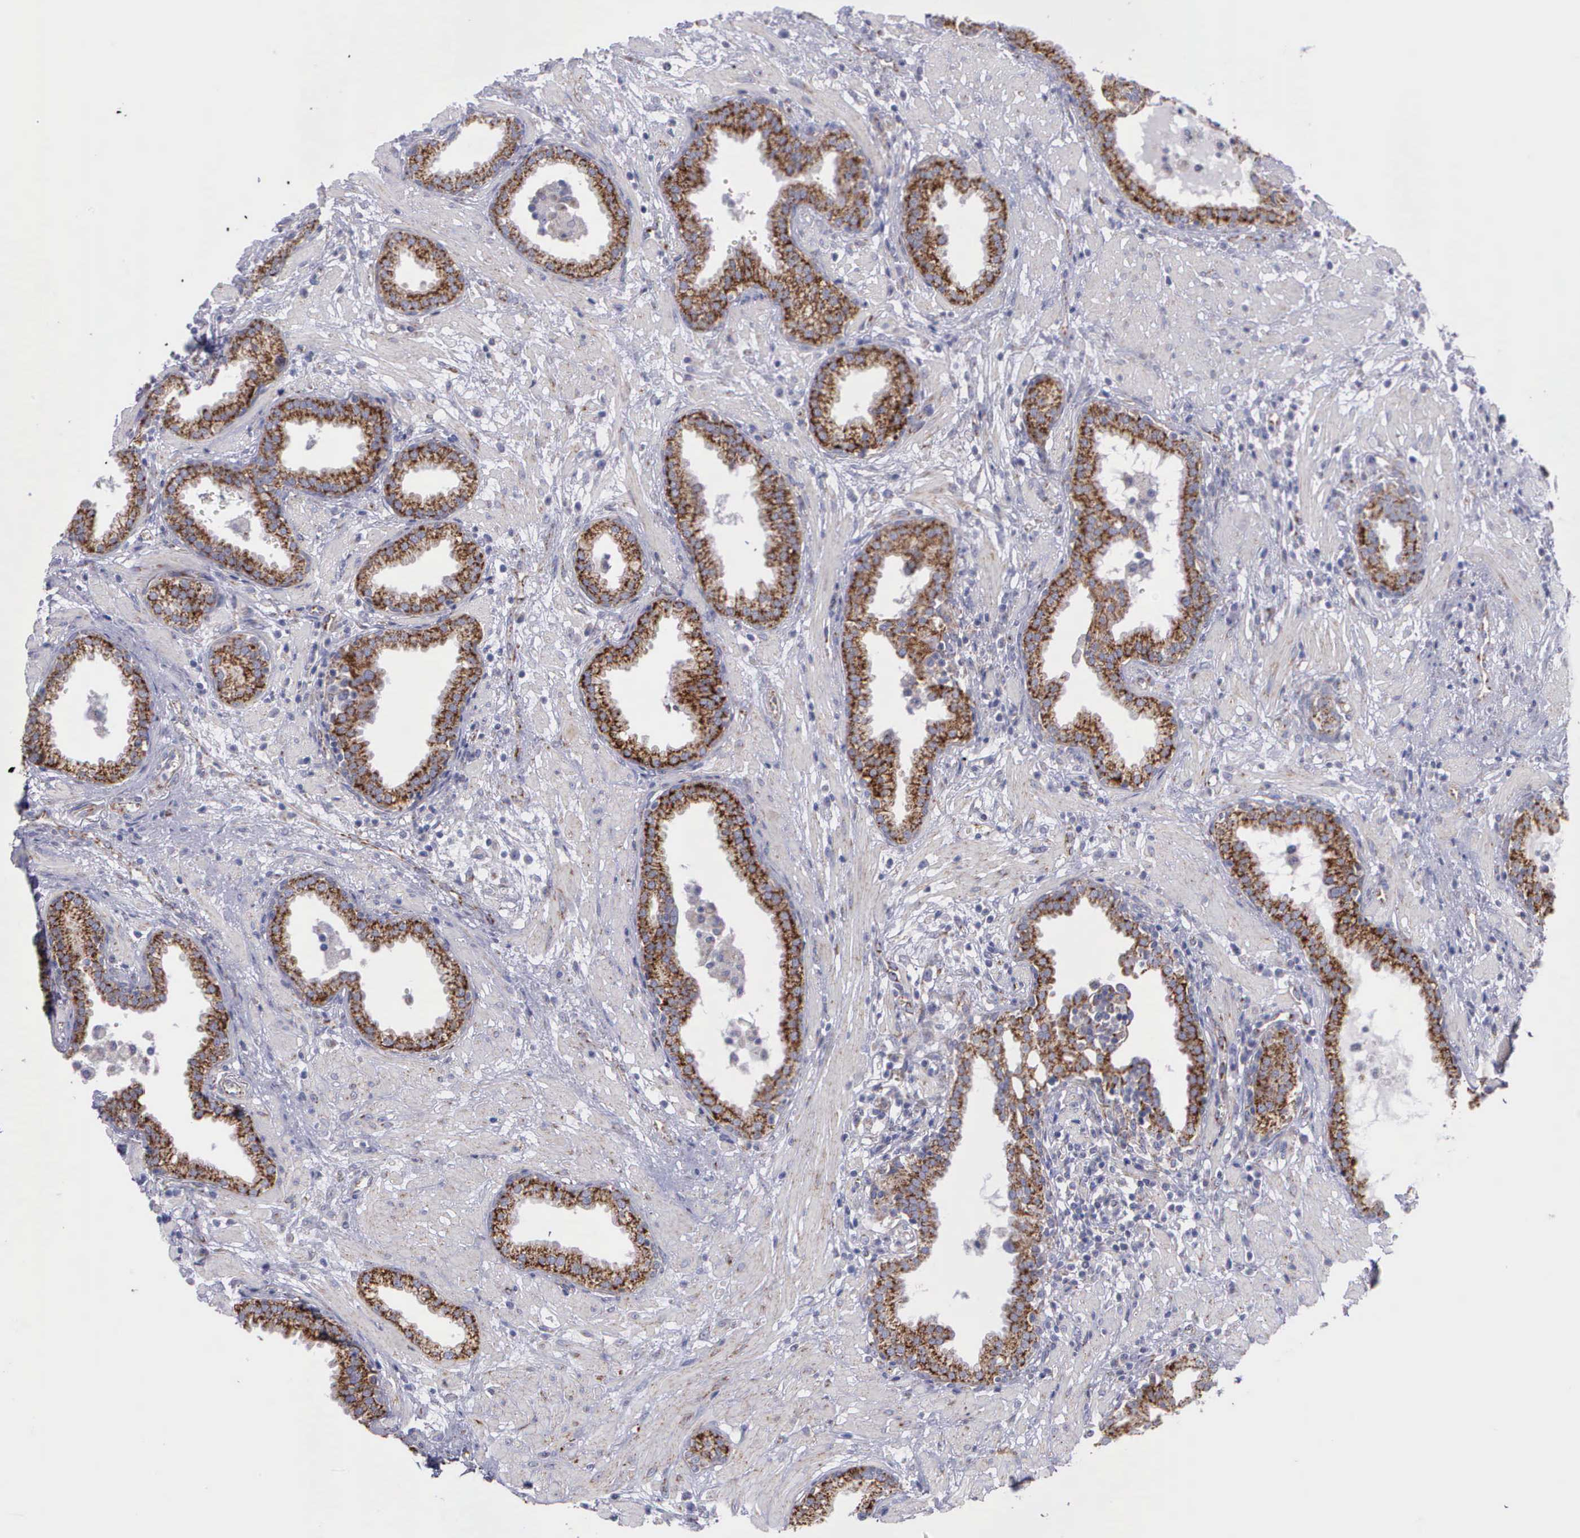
{"staining": {"intensity": "moderate", "quantity": ">75%", "location": "cytoplasmic/membranous"}, "tissue": "prostate", "cell_type": "Glandular cells", "image_type": "normal", "snomed": [{"axis": "morphology", "description": "Normal tissue, NOS"}, {"axis": "topography", "description": "Prostate"}], "caption": "High-magnification brightfield microscopy of normal prostate stained with DAB (3,3'-diaminobenzidine) (brown) and counterstained with hematoxylin (blue). glandular cells exhibit moderate cytoplasmic/membranous expression is seen in about>75% of cells.", "gene": "SYNJ2BP", "patient": {"sex": "male", "age": 64}}